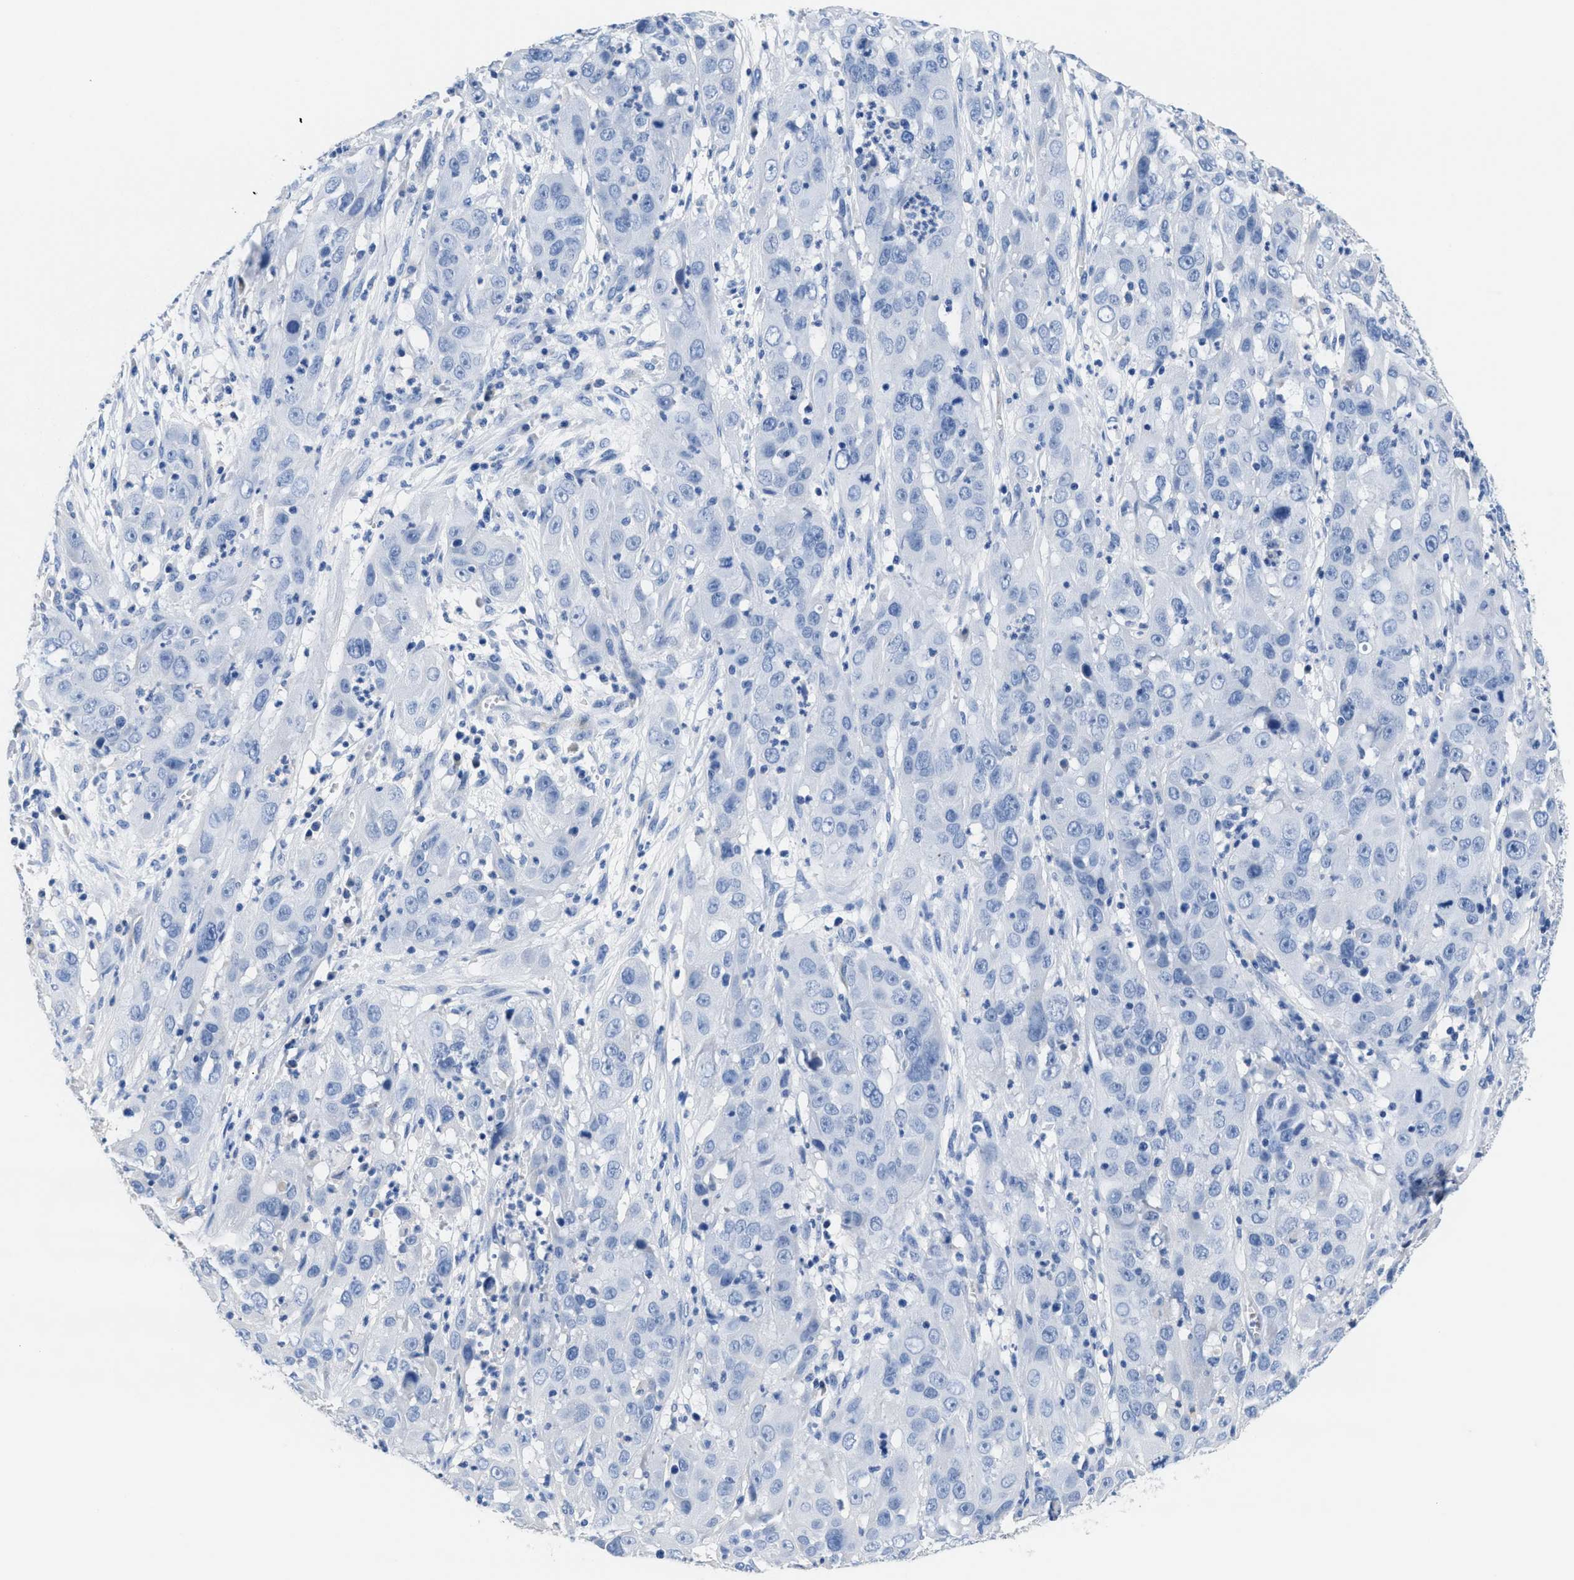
{"staining": {"intensity": "negative", "quantity": "none", "location": "none"}, "tissue": "cervical cancer", "cell_type": "Tumor cells", "image_type": "cancer", "snomed": [{"axis": "morphology", "description": "Squamous cell carcinoma, NOS"}, {"axis": "topography", "description": "Cervix"}], "caption": "There is no significant positivity in tumor cells of squamous cell carcinoma (cervical).", "gene": "SLFN13", "patient": {"sex": "female", "age": 32}}